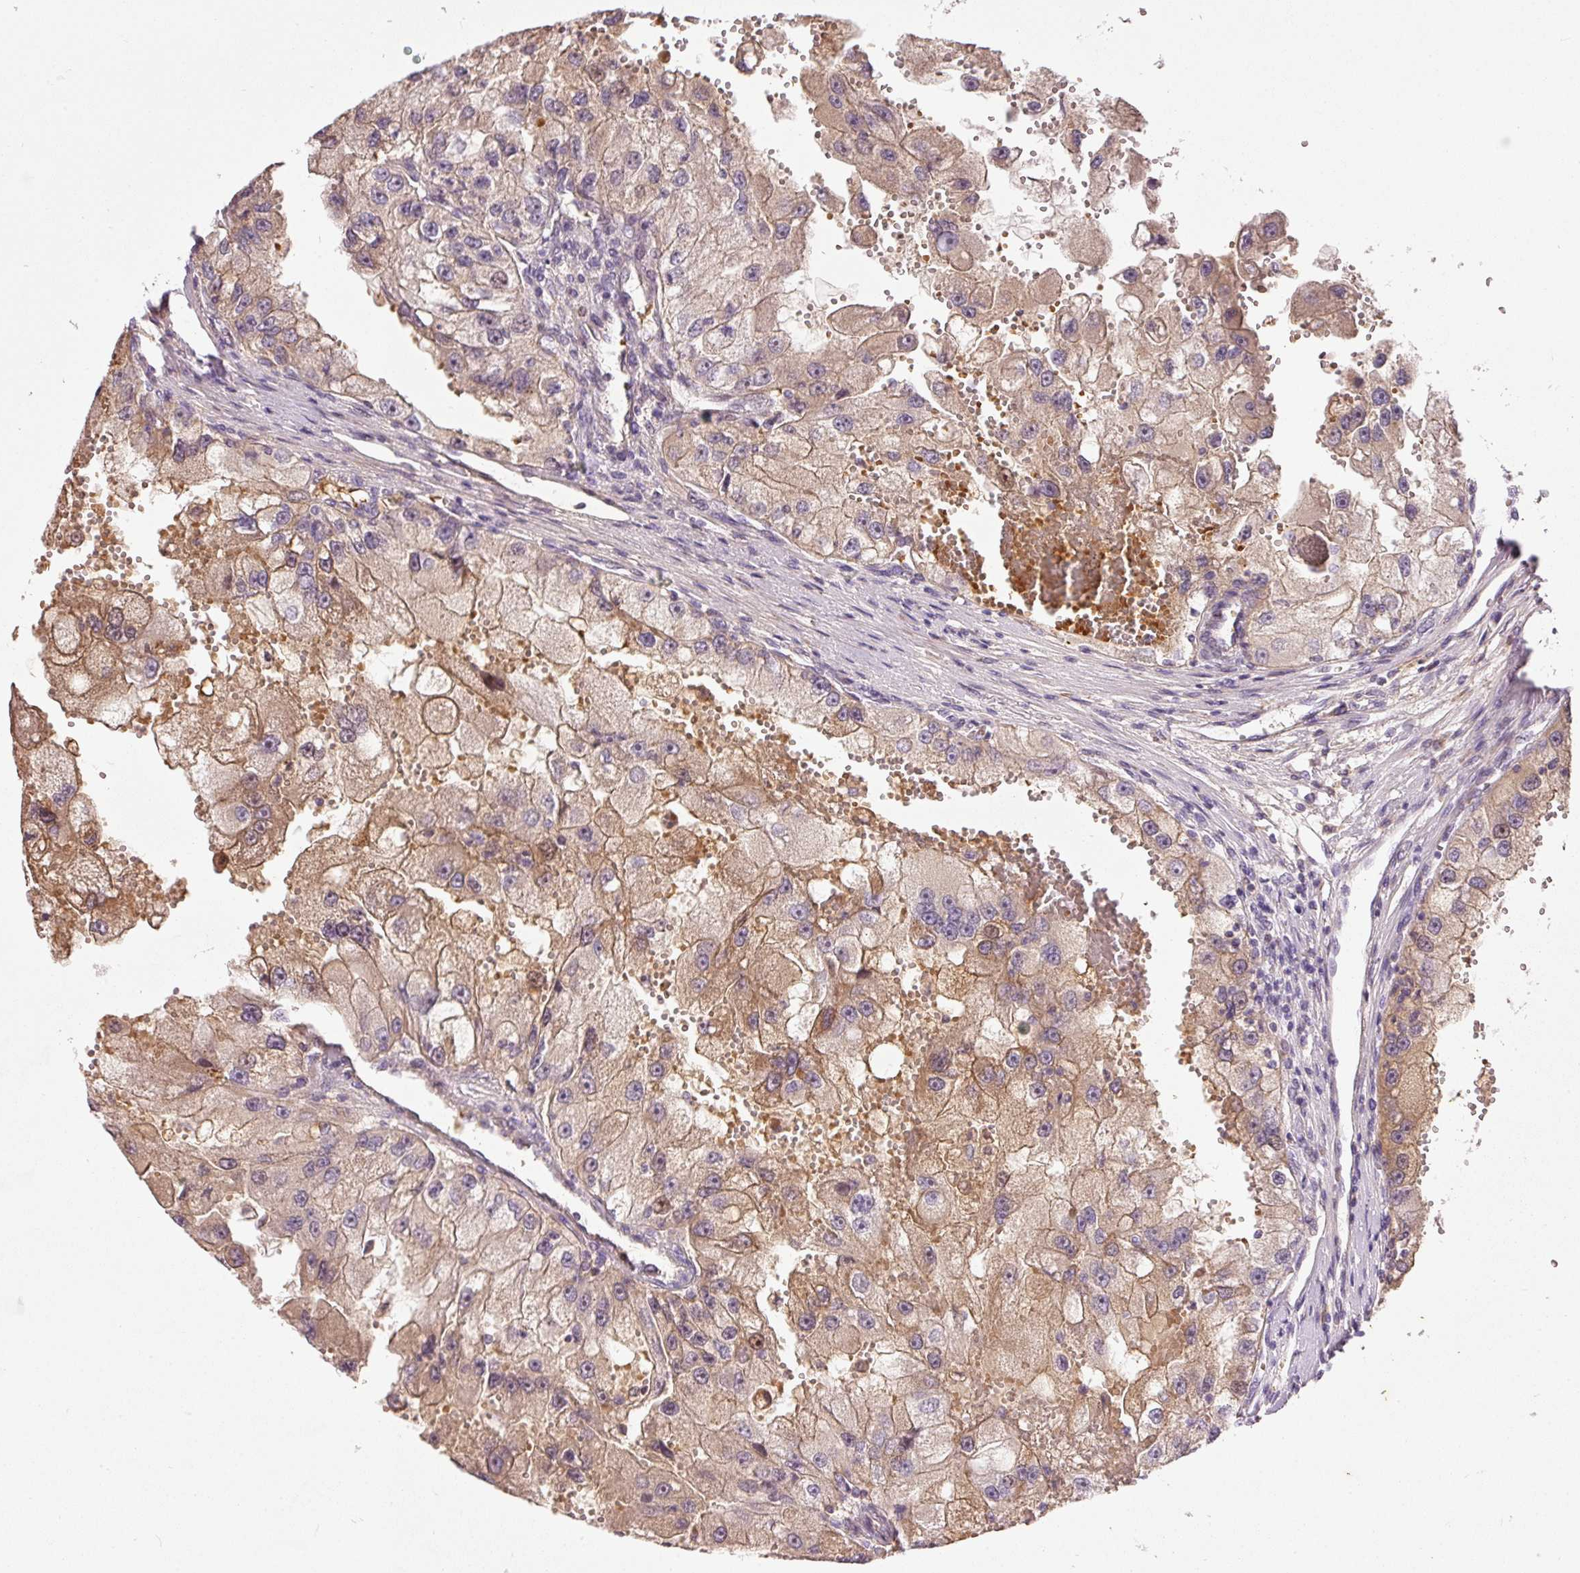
{"staining": {"intensity": "moderate", "quantity": "25%-75%", "location": "cytoplasmic/membranous,nuclear"}, "tissue": "renal cancer", "cell_type": "Tumor cells", "image_type": "cancer", "snomed": [{"axis": "morphology", "description": "Adenocarcinoma, NOS"}, {"axis": "topography", "description": "Kidney"}], "caption": "The histopathology image exhibits staining of renal cancer, revealing moderate cytoplasmic/membranous and nuclear protein staining (brown color) within tumor cells.", "gene": "CMTM8", "patient": {"sex": "male", "age": 63}}